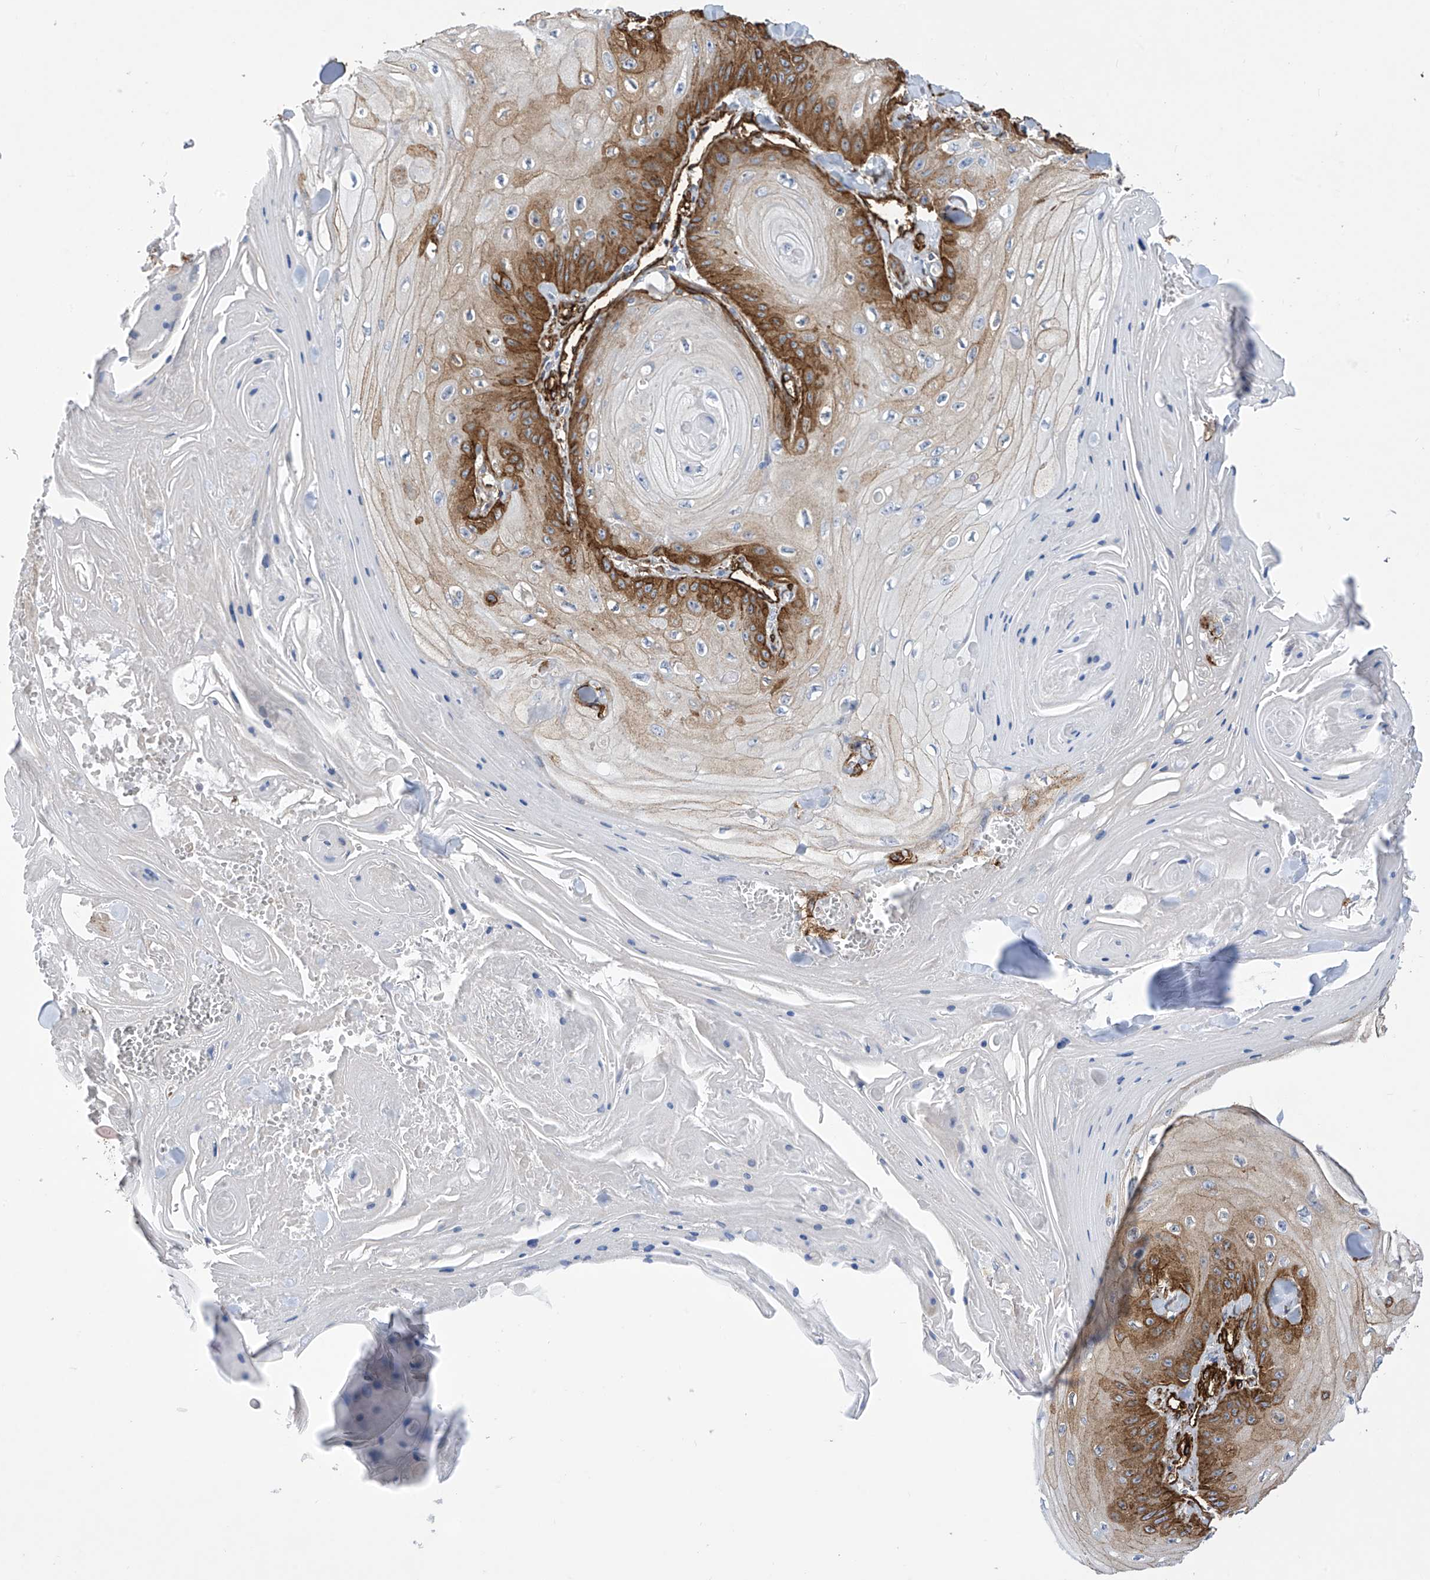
{"staining": {"intensity": "strong", "quantity": "25%-75%", "location": "cytoplasmic/membranous"}, "tissue": "skin cancer", "cell_type": "Tumor cells", "image_type": "cancer", "snomed": [{"axis": "morphology", "description": "Squamous cell carcinoma, NOS"}, {"axis": "topography", "description": "Skin"}], "caption": "High-magnification brightfield microscopy of squamous cell carcinoma (skin) stained with DAB (brown) and counterstained with hematoxylin (blue). tumor cells exhibit strong cytoplasmic/membranous staining is appreciated in approximately25%-75% of cells.", "gene": "UBTD1", "patient": {"sex": "male", "age": 74}}